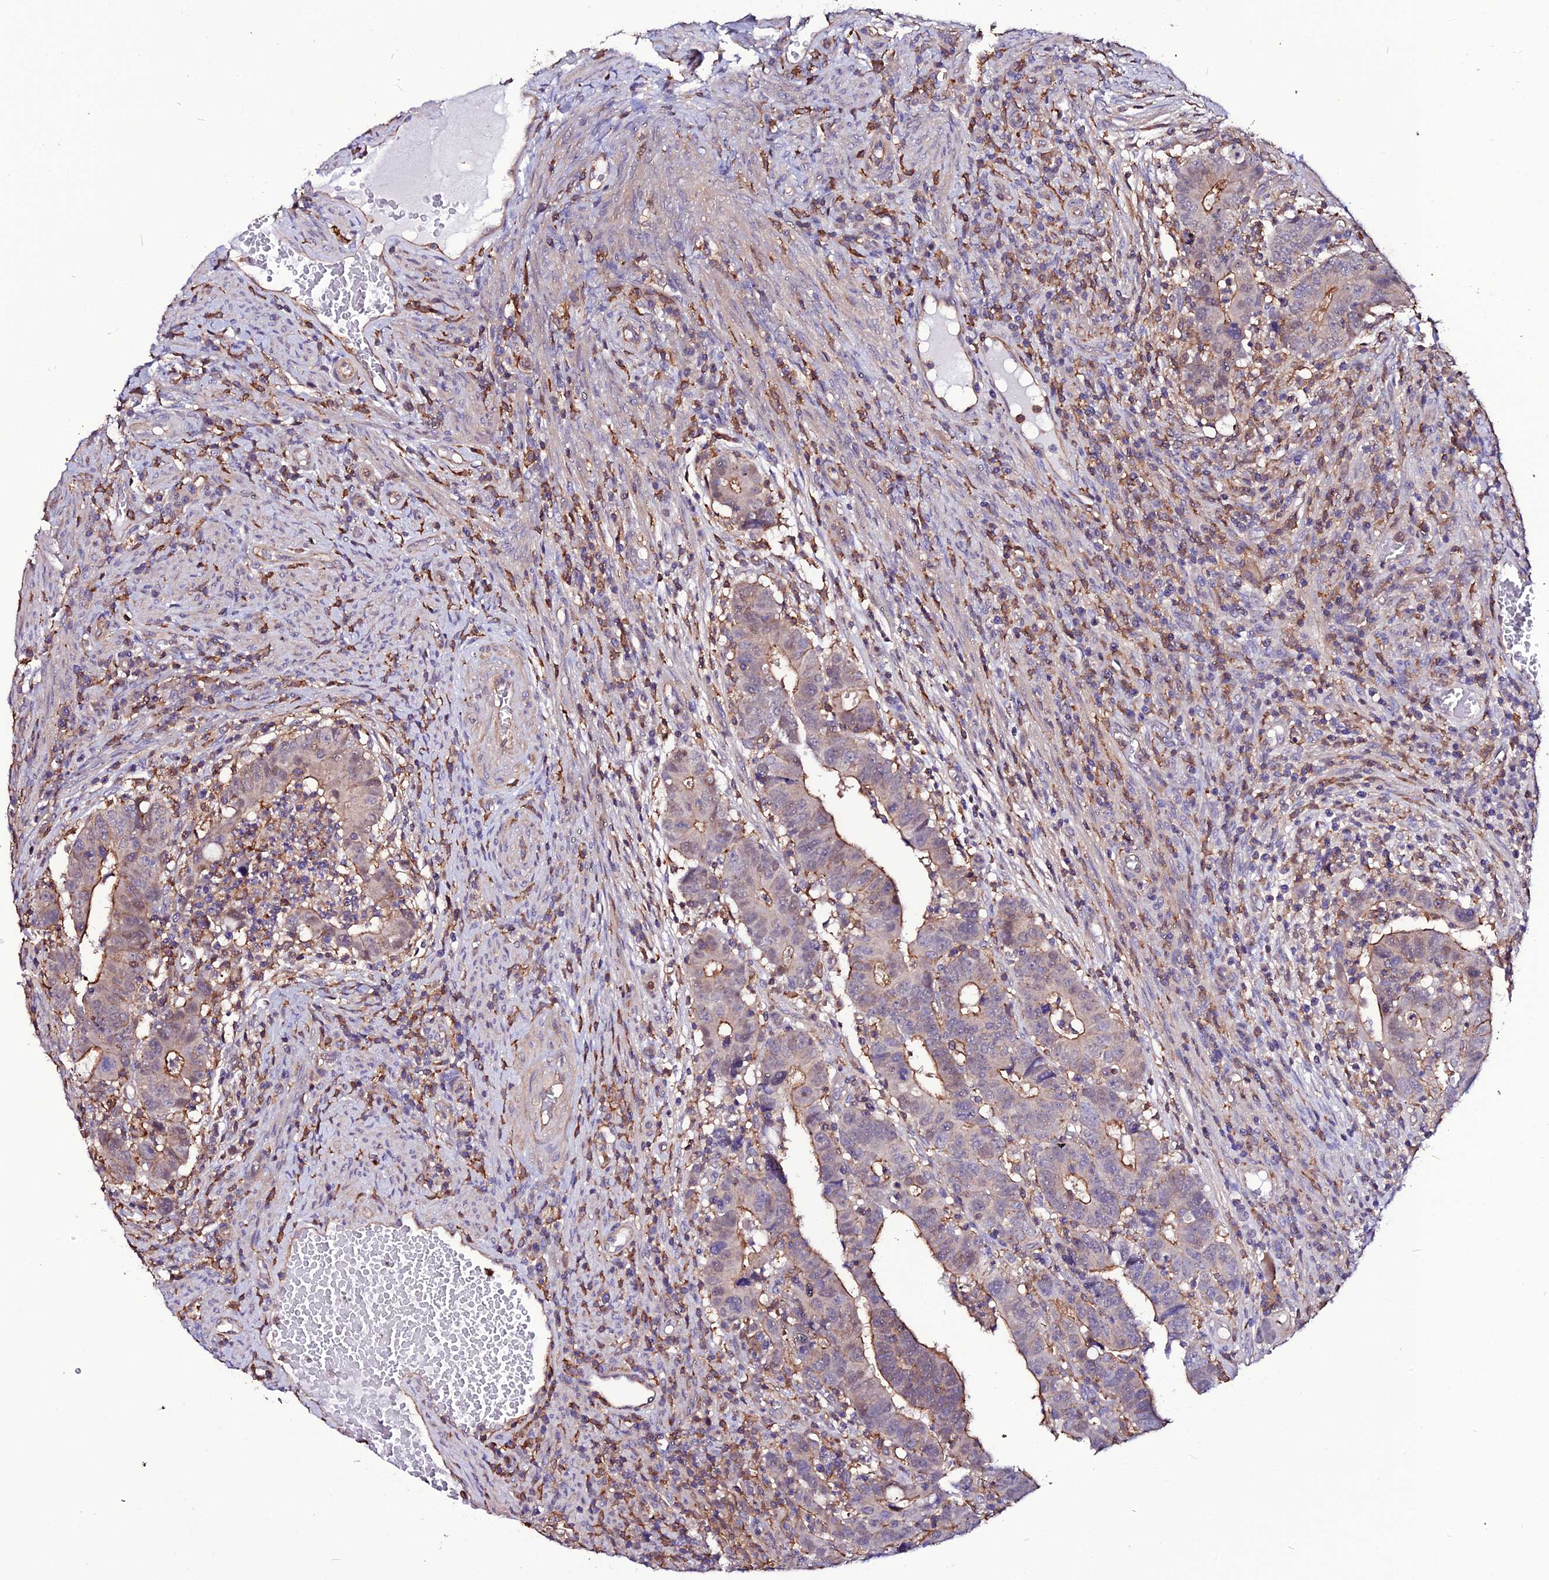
{"staining": {"intensity": "moderate", "quantity": "<25%", "location": "cytoplasmic/membranous"}, "tissue": "colorectal cancer", "cell_type": "Tumor cells", "image_type": "cancer", "snomed": [{"axis": "morphology", "description": "Normal tissue, NOS"}, {"axis": "morphology", "description": "Adenocarcinoma, NOS"}, {"axis": "topography", "description": "Rectum"}], "caption": "Colorectal cancer stained for a protein (brown) exhibits moderate cytoplasmic/membranous positive positivity in about <25% of tumor cells.", "gene": "USP17L15", "patient": {"sex": "female", "age": 65}}